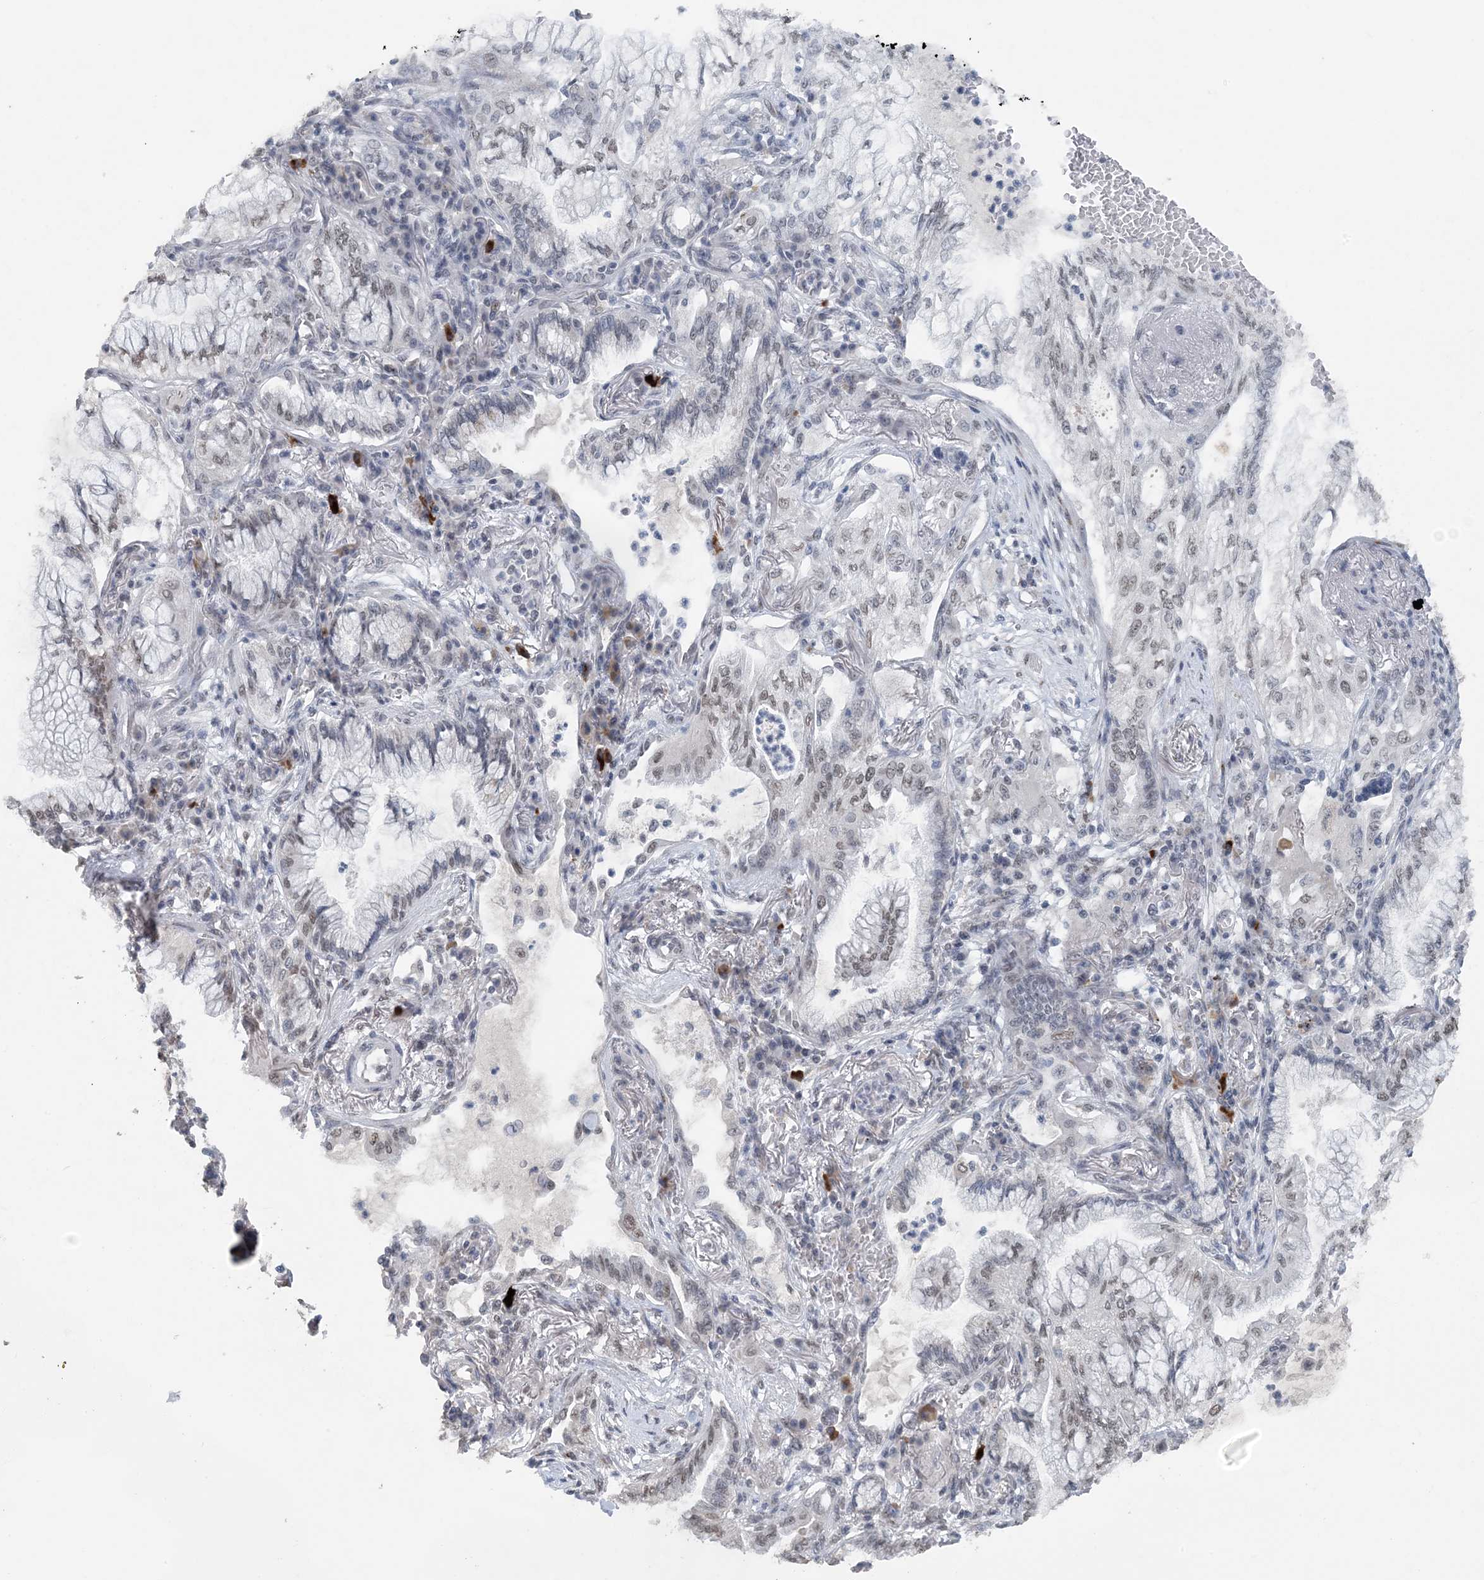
{"staining": {"intensity": "negative", "quantity": "none", "location": "none"}, "tissue": "lung cancer", "cell_type": "Tumor cells", "image_type": "cancer", "snomed": [{"axis": "morphology", "description": "Adenocarcinoma, NOS"}, {"axis": "topography", "description": "Lung"}], "caption": "The micrograph reveals no significant positivity in tumor cells of lung cancer (adenocarcinoma).", "gene": "MBD2", "patient": {"sex": "female", "age": 70}}